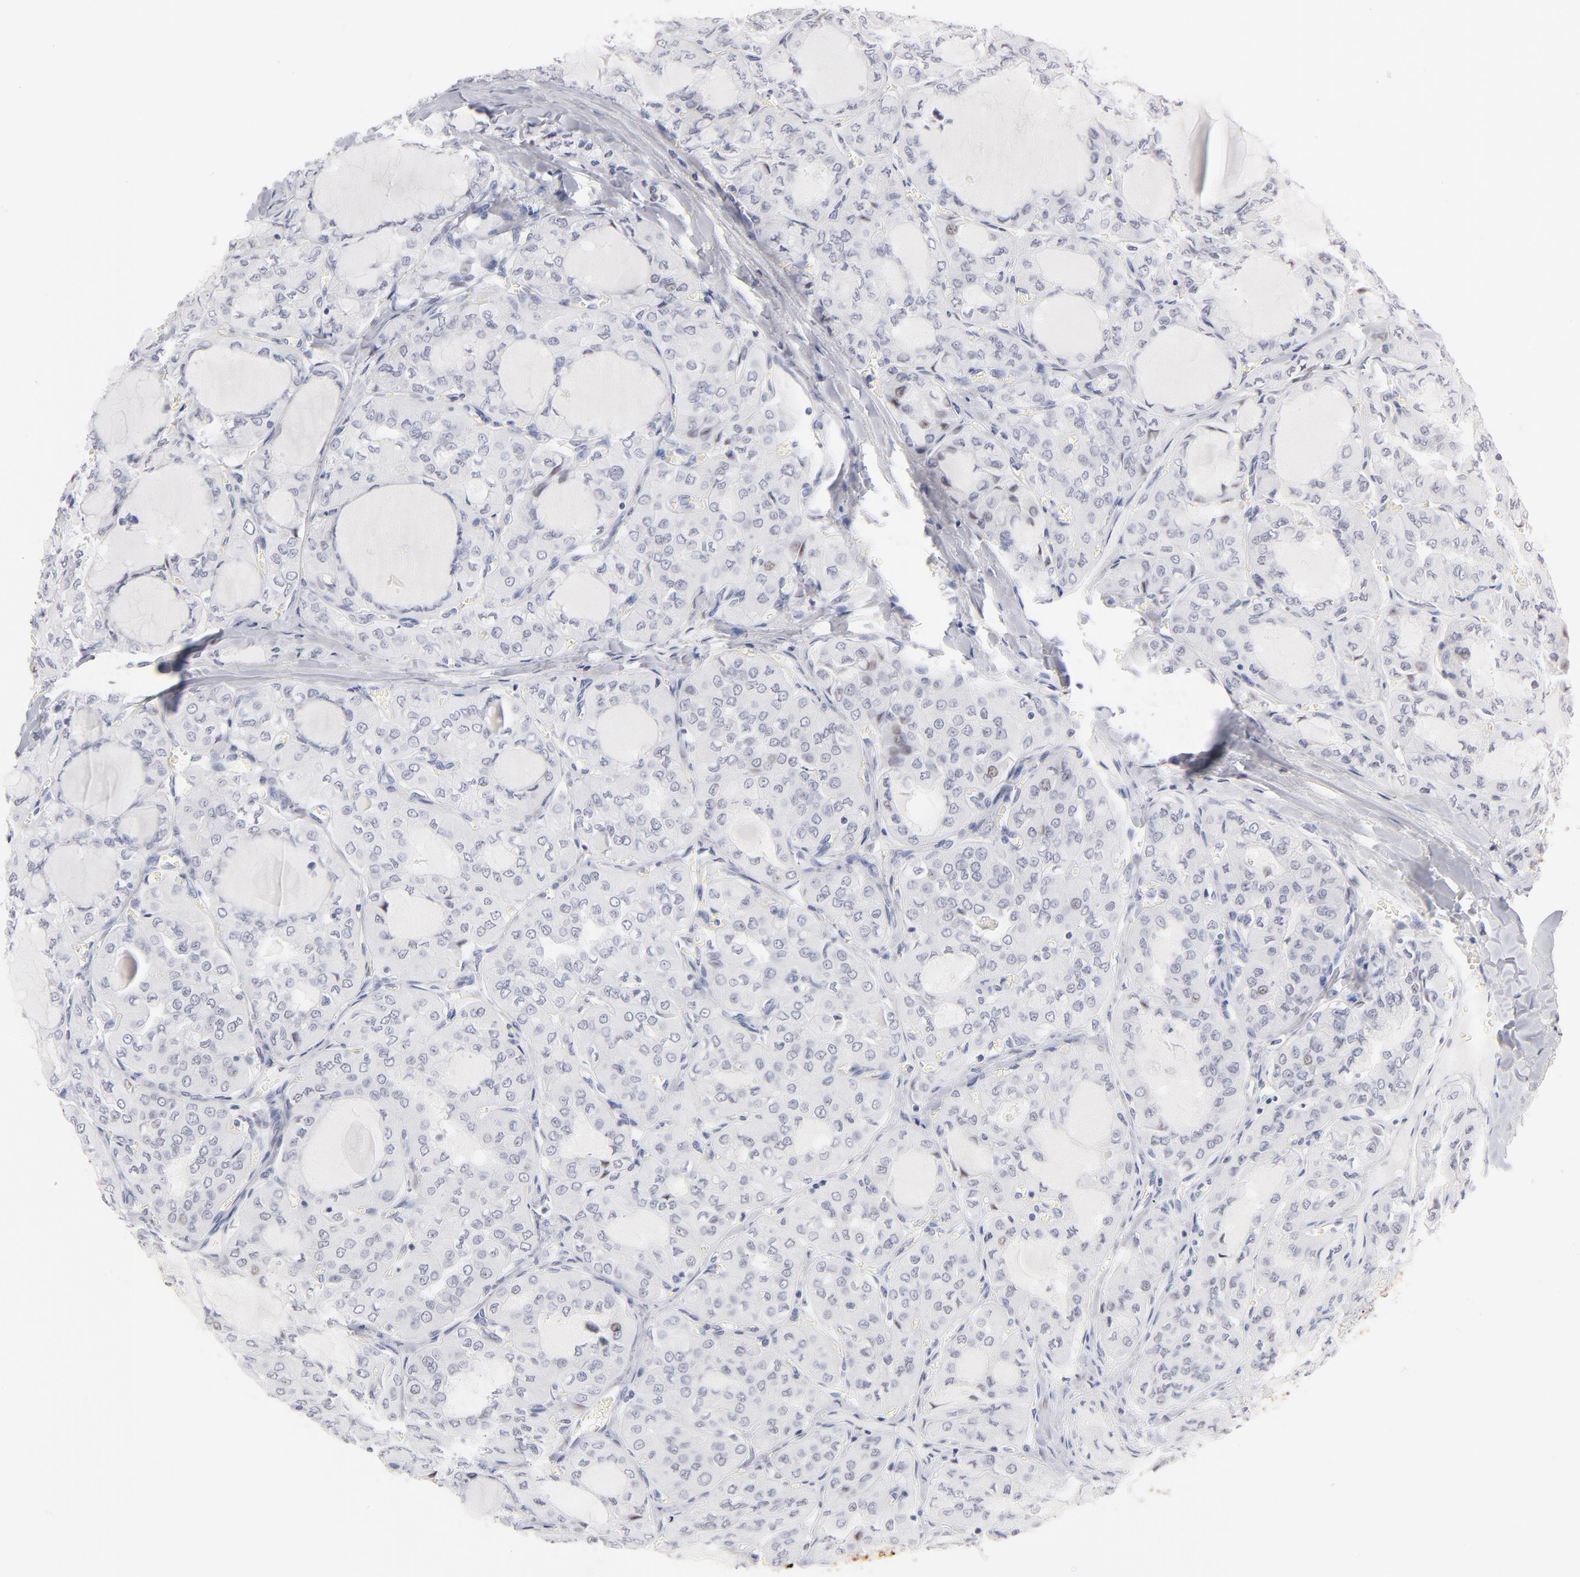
{"staining": {"intensity": "negative", "quantity": "none", "location": "none"}, "tissue": "thyroid cancer", "cell_type": "Tumor cells", "image_type": "cancer", "snomed": [{"axis": "morphology", "description": "Papillary adenocarcinoma, NOS"}, {"axis": "topography", "description": "Thyroid gland"}], "caption": "DAB (3,3'-diaminobenzidine) immunohistochemical staining of thyroid papillary adenocarcinoma demonstrates no significant positivity in tumor cells.", "gene": "KHNYN", "patient": {"sex": "male", "age": 20}}